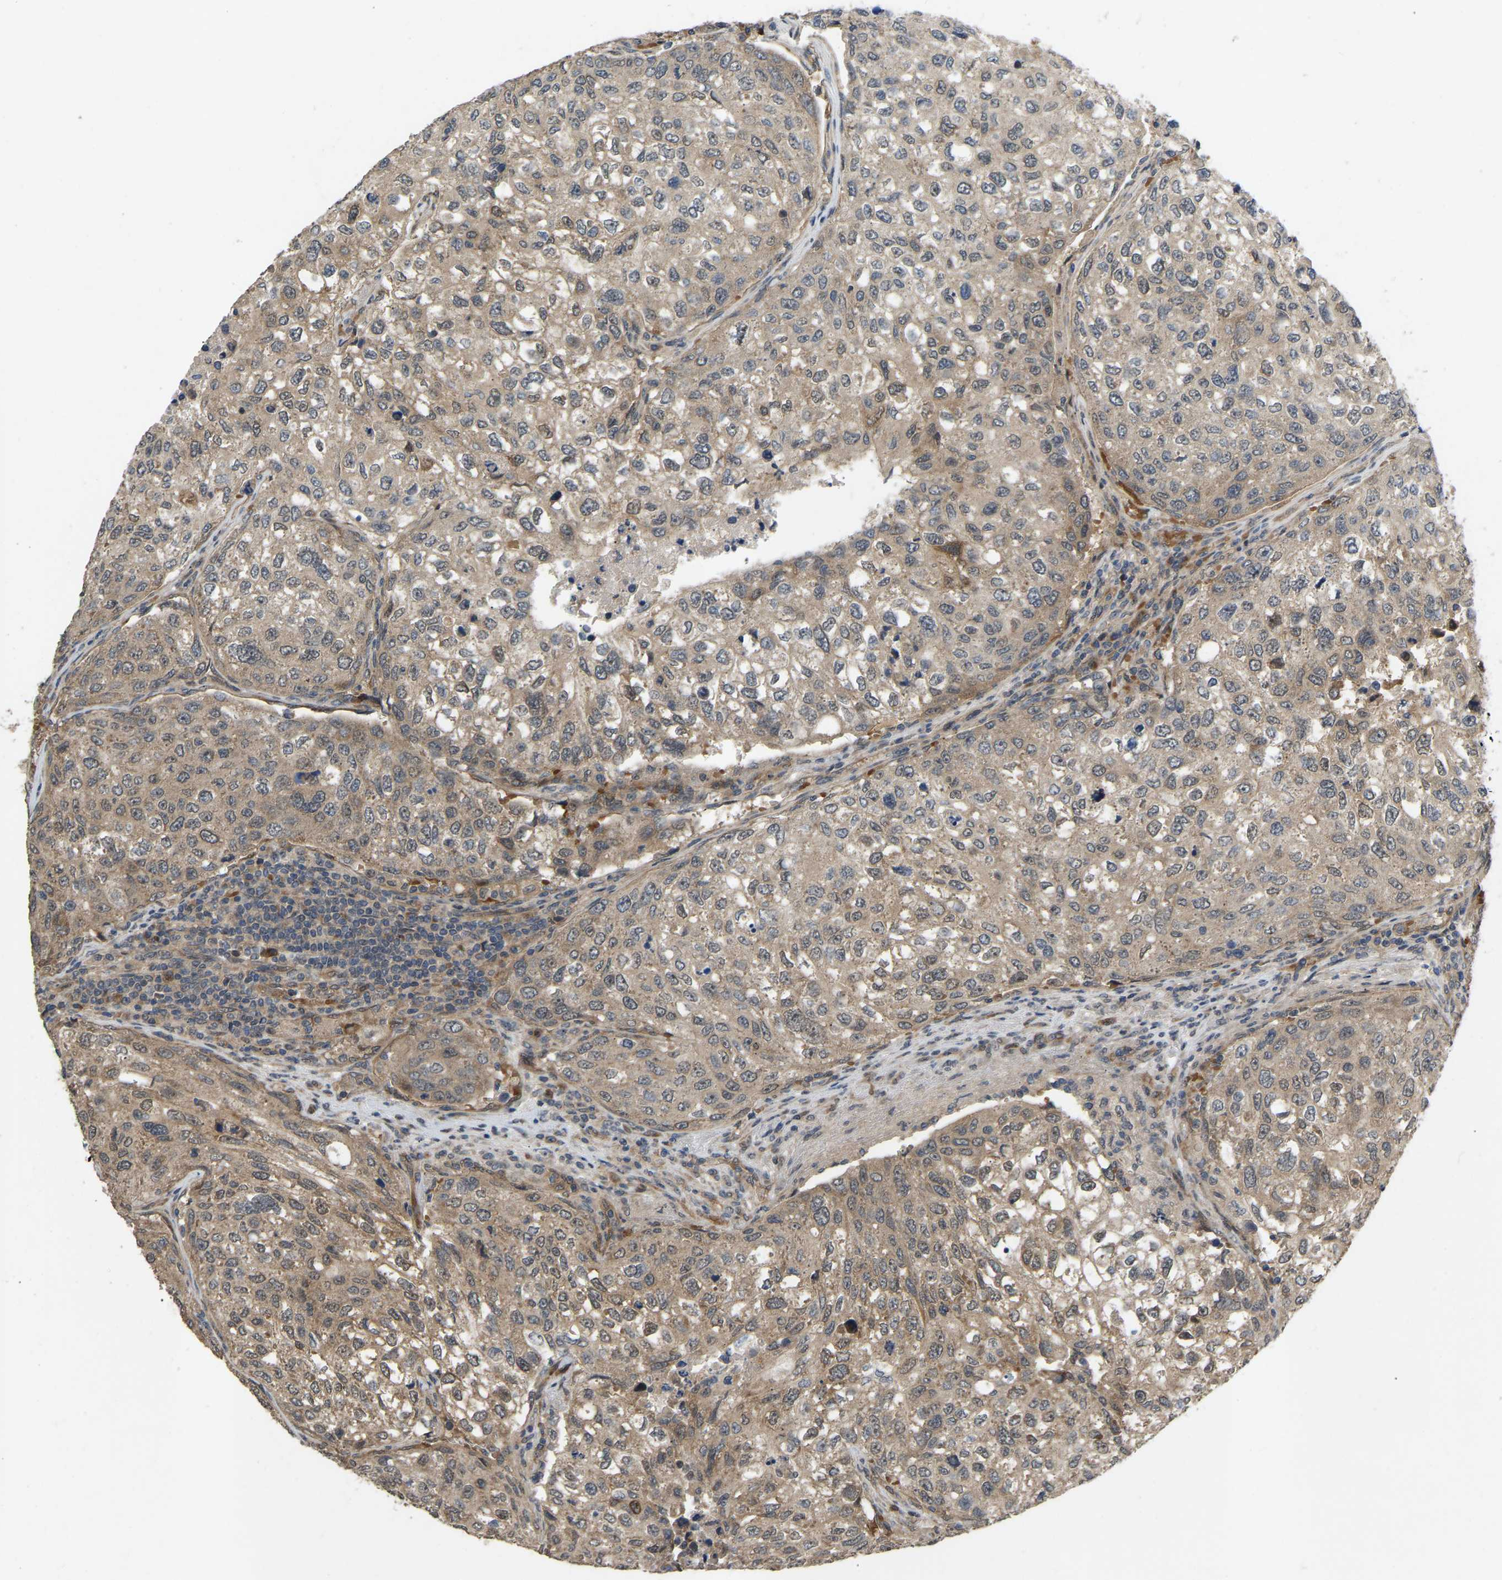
{"staining": {"intensity": "weak", "quantity": ">75%", "location": "cytoplasmic/membranous"}, "tissue": "urothelial cancer", "cell_type": "Tumor cells", "image_type": "cancer", "snomed": [{"axis": "morphology", "description": "Urothelial carcinoma, High grade"}, {"axis": "topography", "description": "Lymph node"}, {"axis": "topography", "description": "Urinary bladder"}], "caption": "Immunohistochemical staining of high-grade urothelial carcinoma reveals weak cytoplasmic/membranous protein expression in about >75% of tumor cells.", "gene": "LIMK2", "patient": {"sex": "male", "age": 51}}